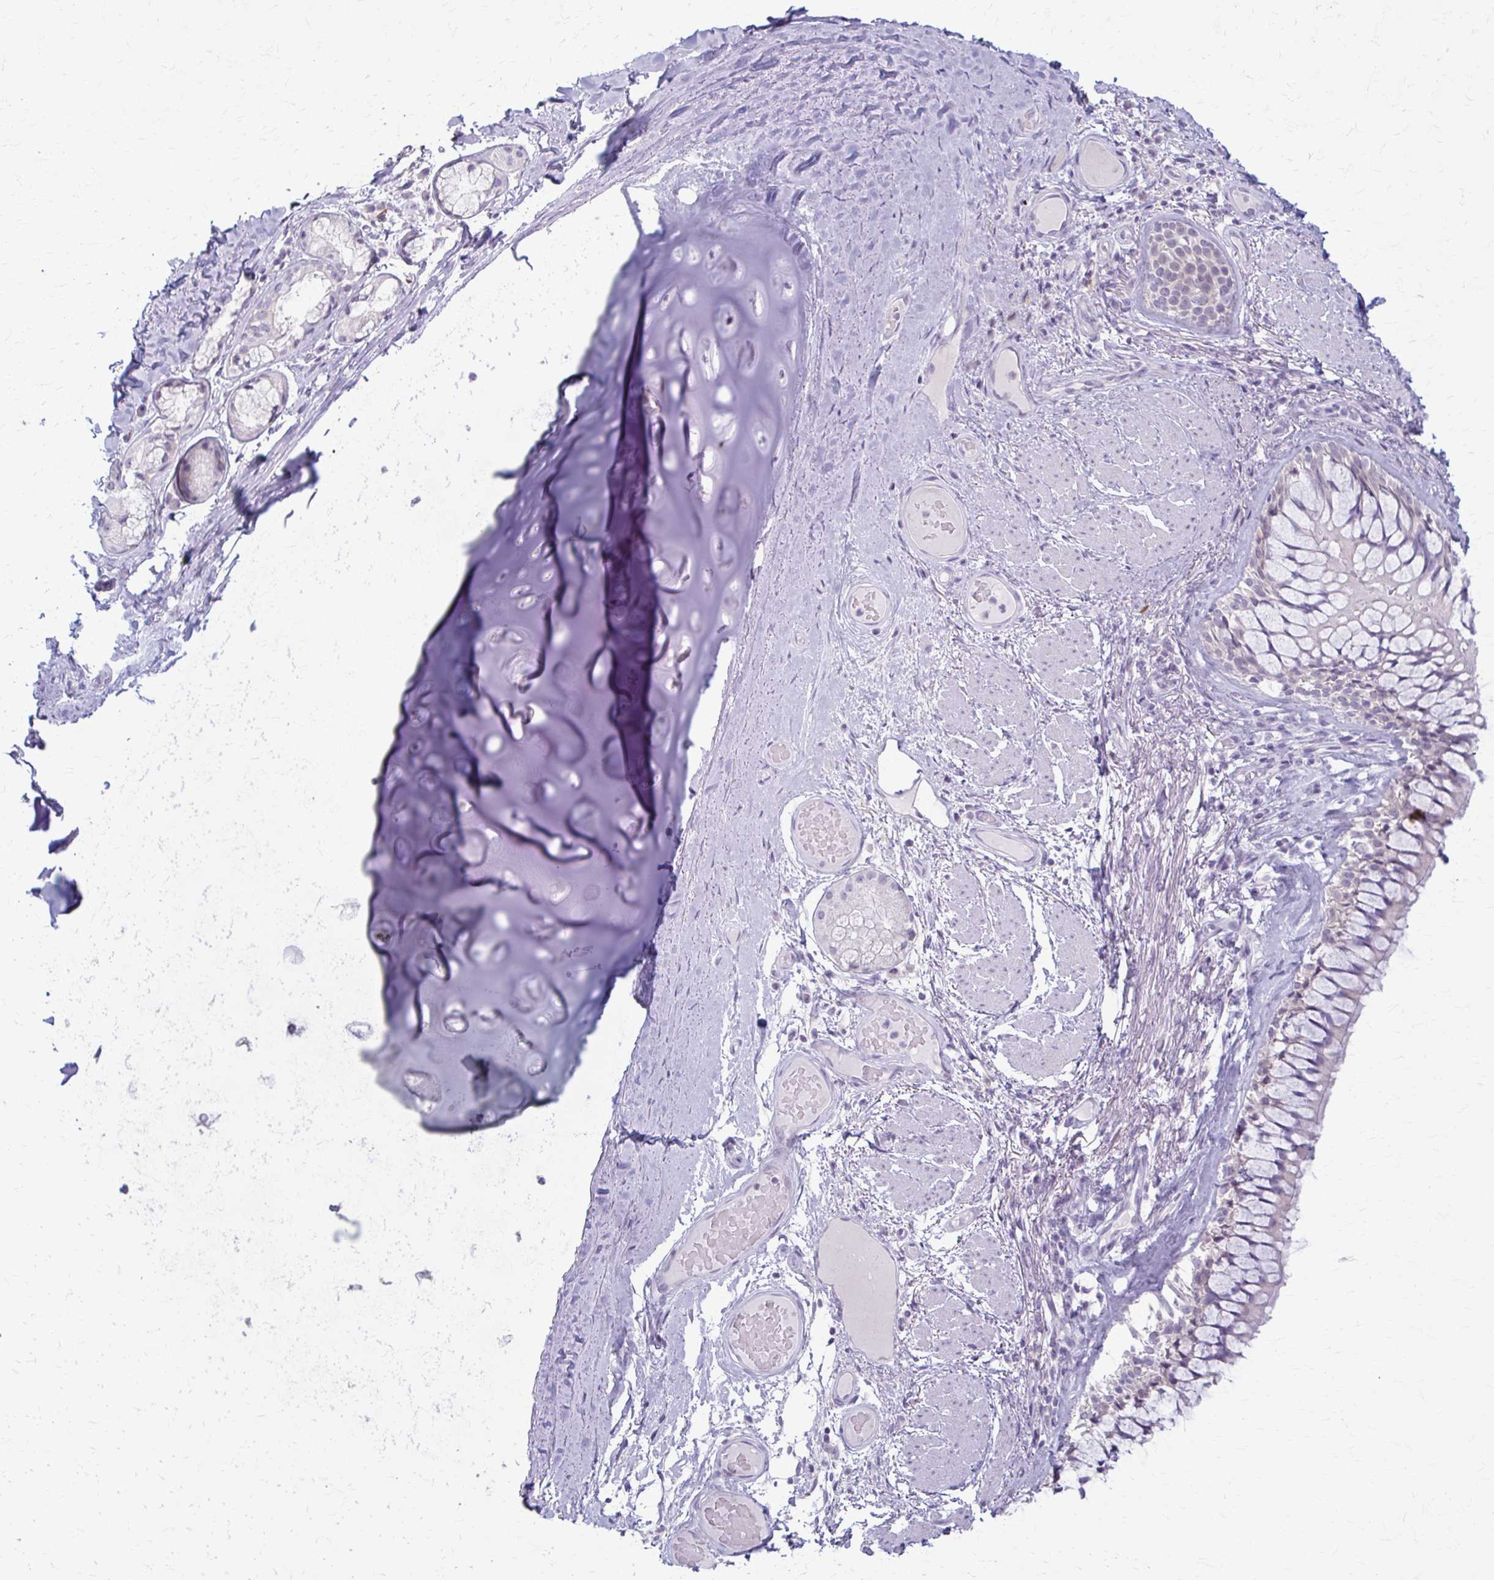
{"staining": {"intensity": "negative", "quantity": "none", "location": "none"}, "tissue": "adipose tissue", "cell_type": "Adipocytes", "image_type": "normal", "snomed": [{"axis": "morphology", "description": "Normal tissue, NOS"}, {"axis": "topography", "description": "Cartilage tissue"}, {"axis": "topography", "description": "Bronchus"}], "caption": "The photomicrograph exhibits no staining of adipocytes in unremarkable adipose tissue.", "gene": "LDLRAP1", "patient": {"sex": "male", "age": 64}}